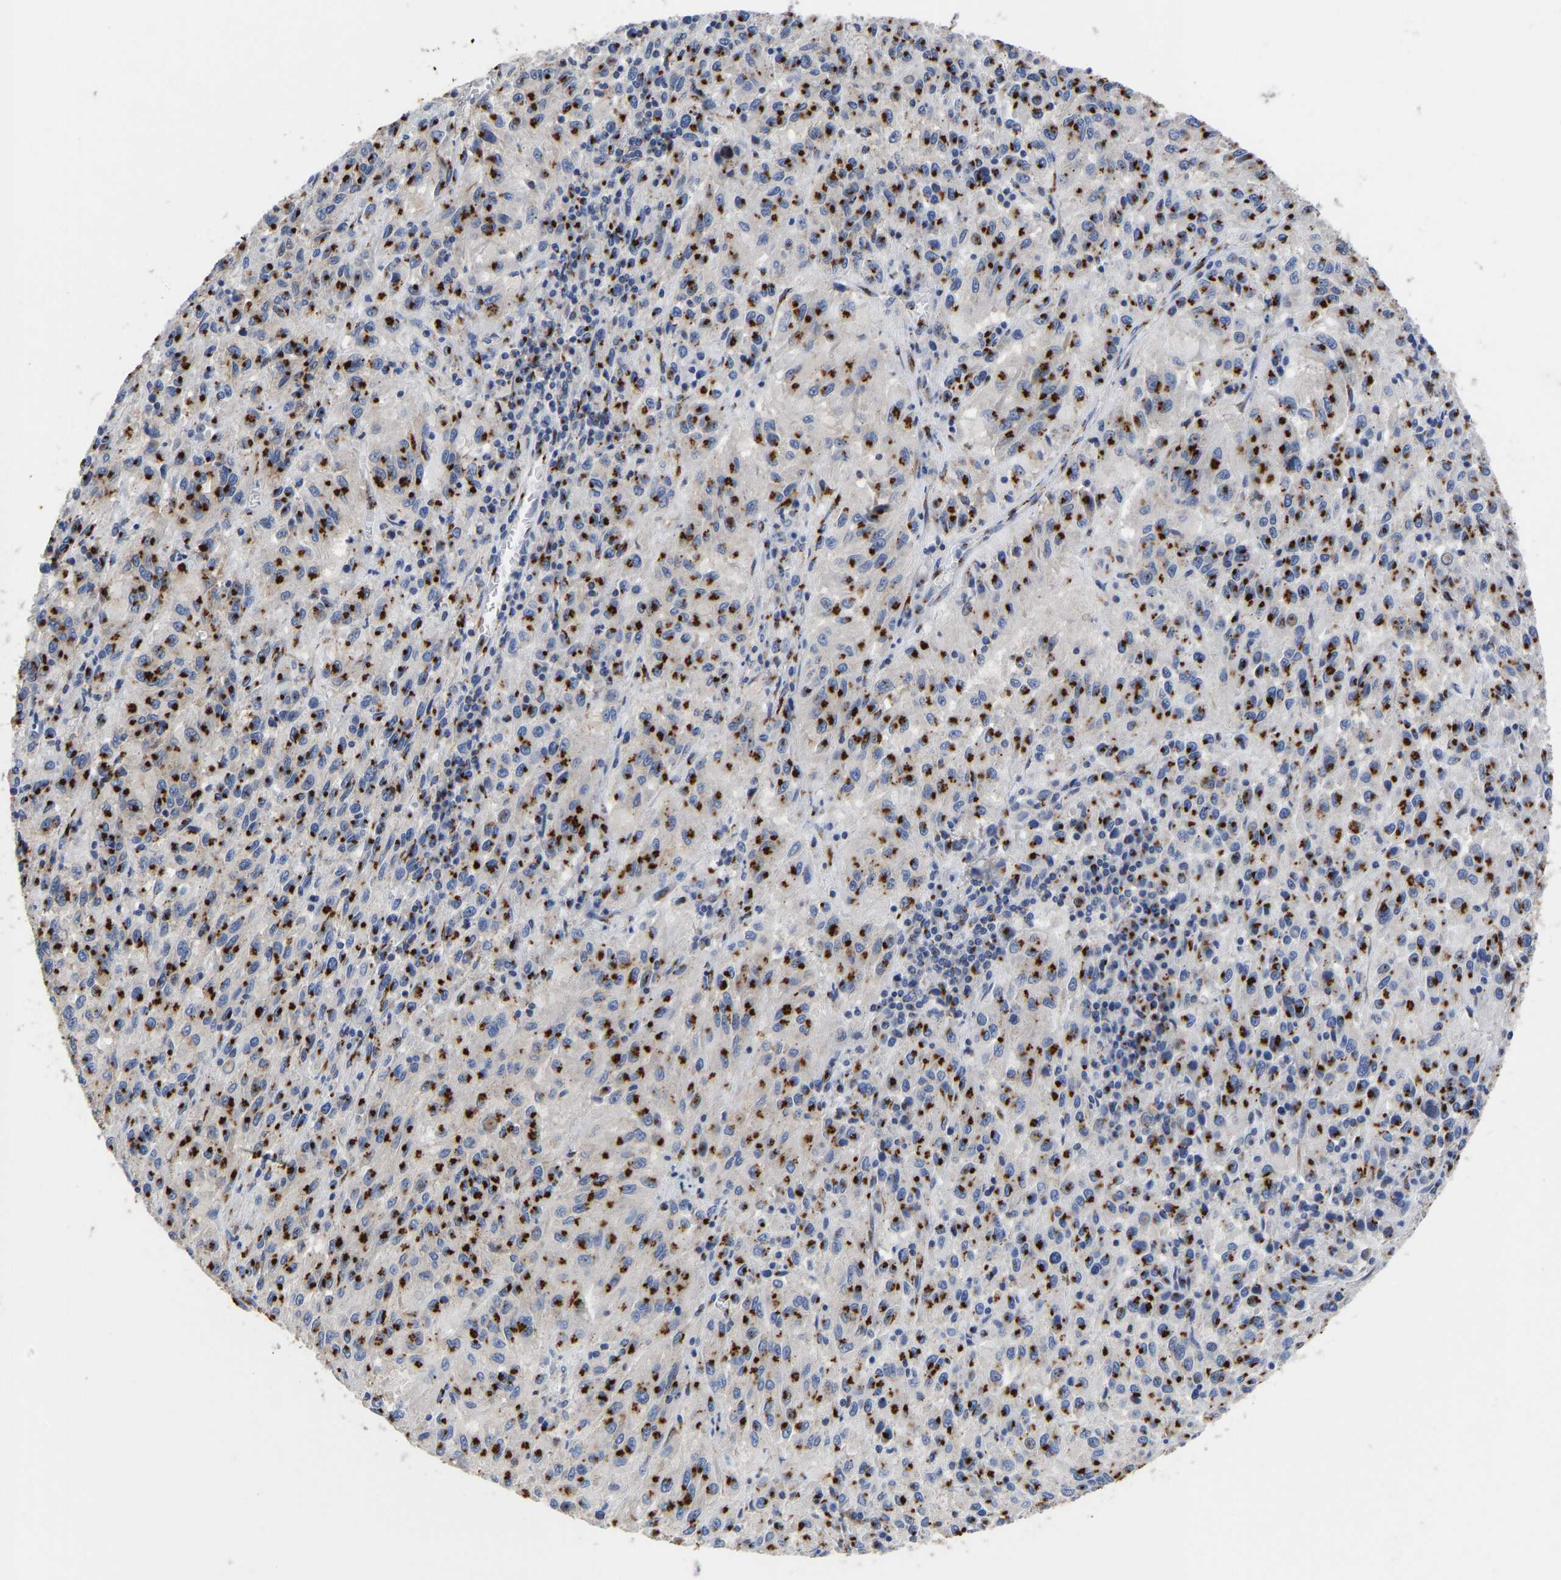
{"staining": {"intensity": "strong", "quantity": ">75%", "location": "cytoplasmic/membranous"}, "tissue": "melanoma", "cell_type": "Tumor cells", "image_type": "cancer", "snomed": [{"axis": "morphology", "description": "Malignant melanoma, Metastatic site"}, {"axis": "topography", "description": "Lung"}], "caption": "A histopathology image of melanoma stained for a protein exhibits strong cytoplasmic/membranous brown staining in tumor cells.", "gene": "TMEM87A", "patient": {"sex": "male", "age": 64}}